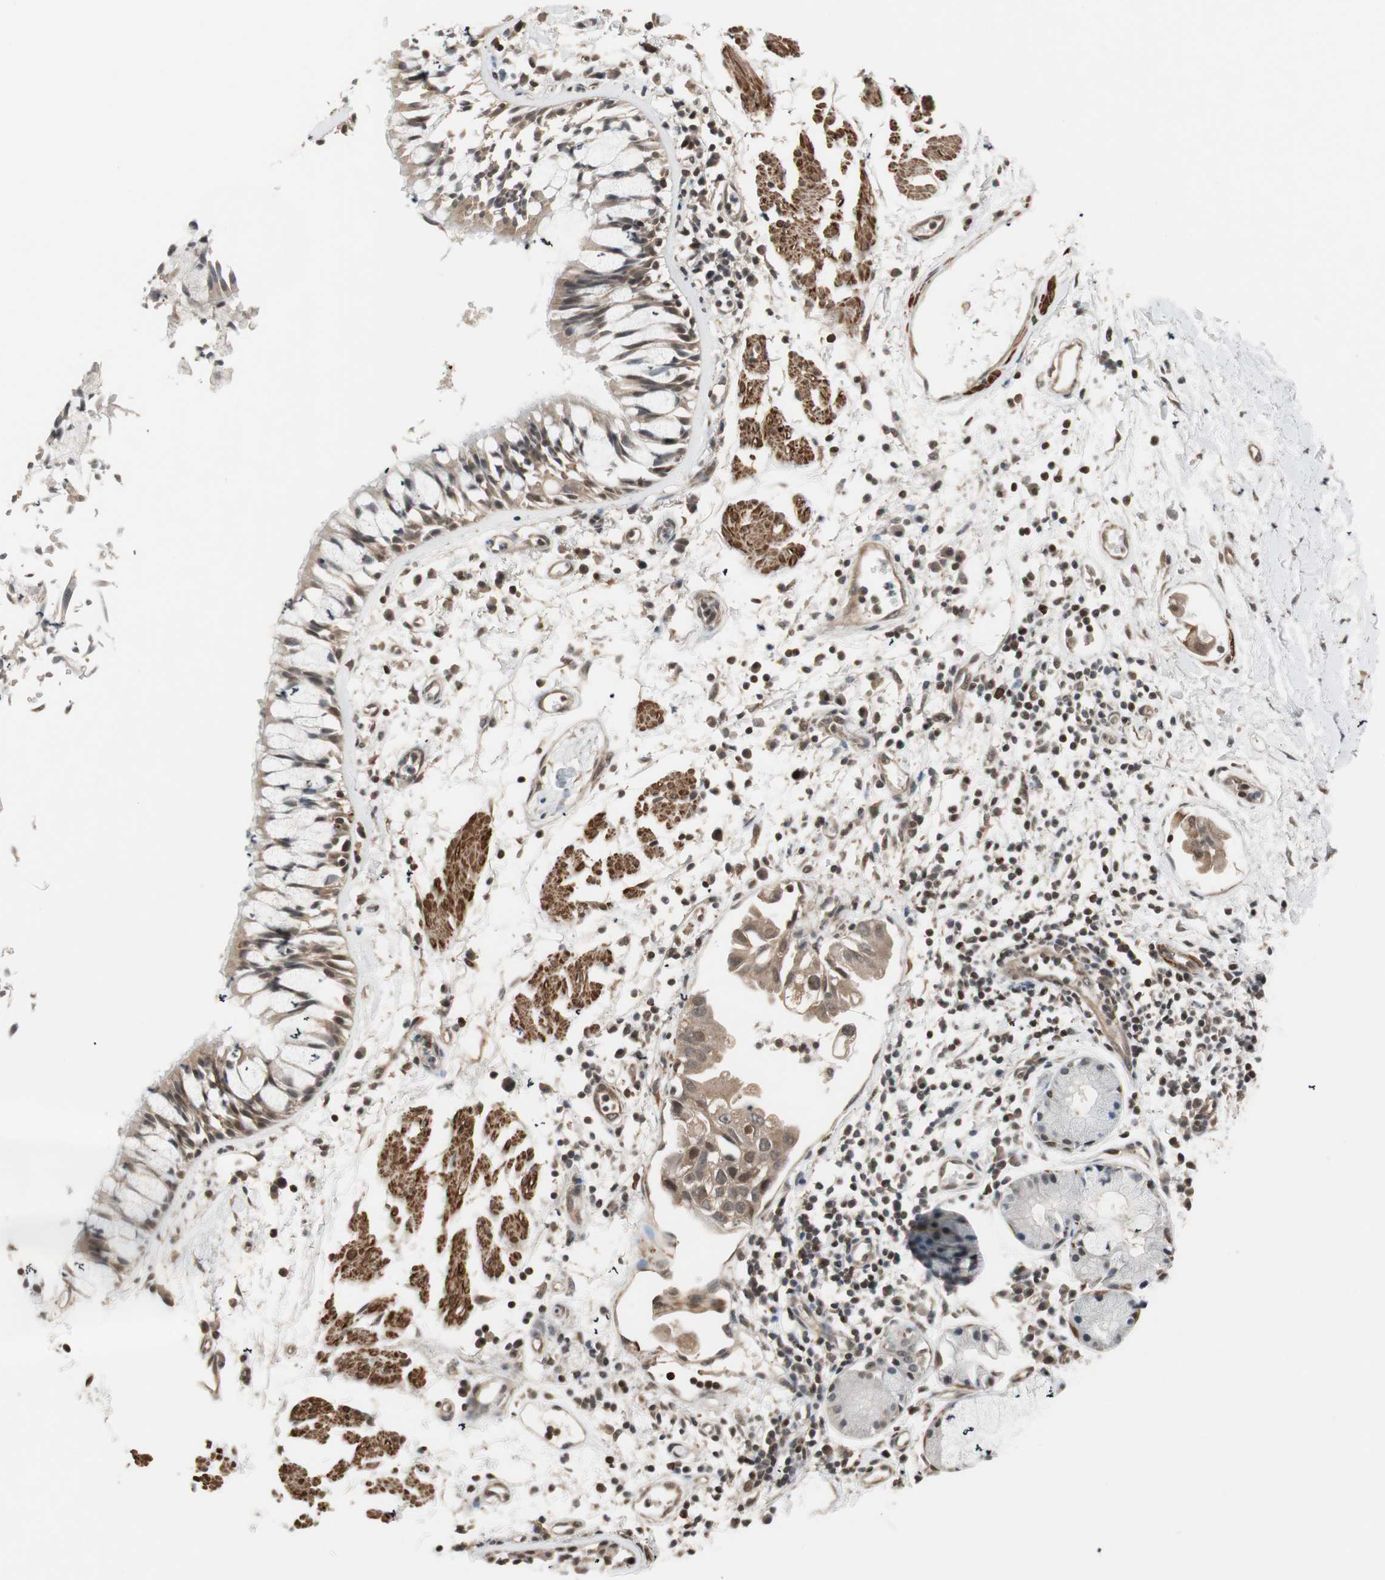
{"staining": {"intensity": "moderate", "quantity": "25%-75%", "location": "nuclear"}, "tissue": "adipose tissue", "cell_type": "Adipocytes", "image_type": "normal", "snomed": [{"axis": "morphology", "description": "Normal tissue, NOS"}, {"axis": "morphology", "description": "Adenocarcinoma, NOS"}, {"axis": "topography", "description": "Cartilage tissue"}, {"axis": "topography", "description": "Bronchus"}, {"axis": "topography", "description": "Lung"}], "caption": "Immunohistochemistry micrograph of normal adipose tissue stained for a protein (brown), which reveals medium levels of moderate nuclear positivity in approximately 25%-75% of adipocytes.", "gene": "DRAP1", "patient": {"sex": "female", "age": 67}}